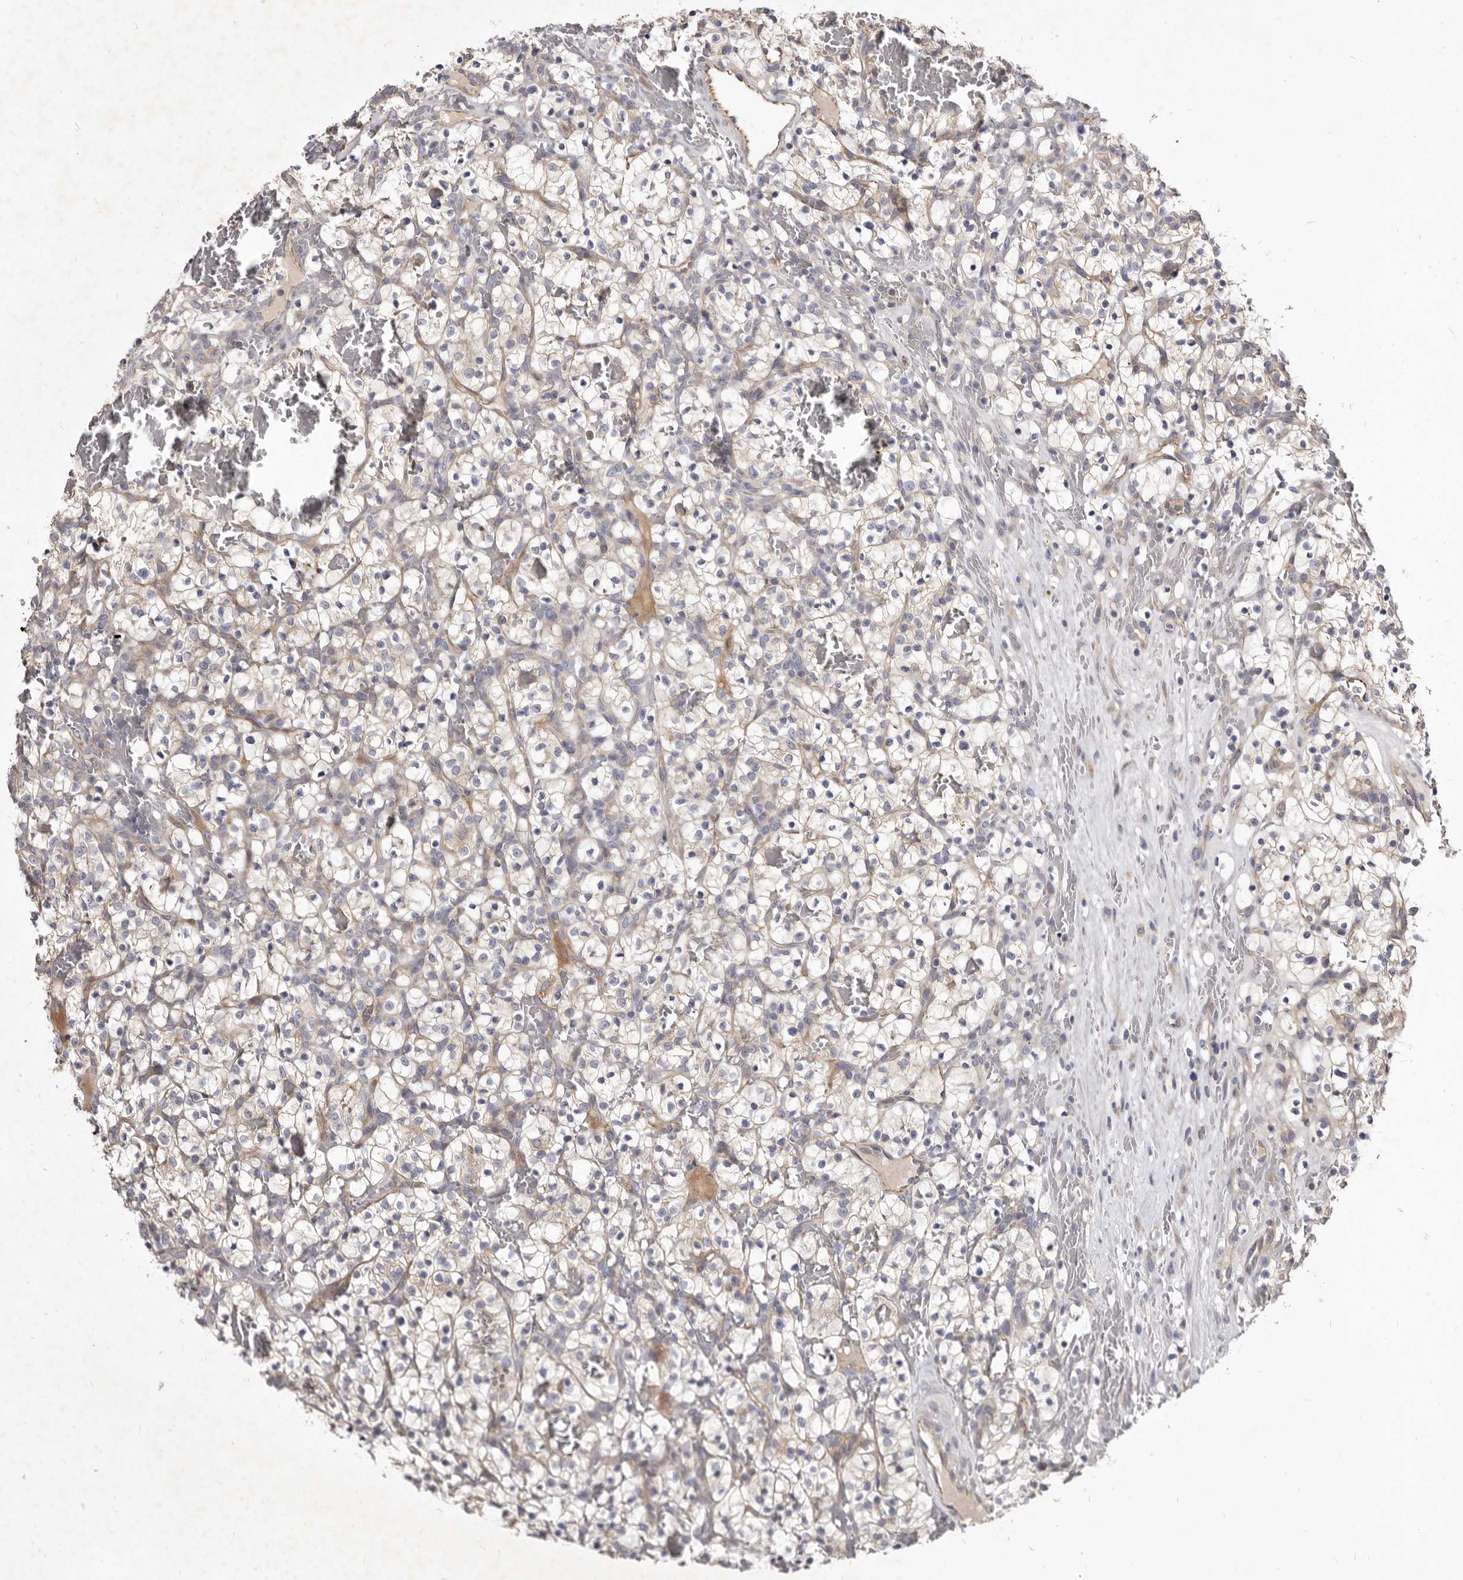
{"staining": {"intensity": "weak", "quantity": ">75%", "location": "cytoplasmic/membranous"}, "tissue": "renal cancer", "cell_type": "Tumor cells", "image_type": "cancer", "snomed": [{"axis": "morphology", "description": "Adenocarcinoma, NOS"}, {"axis": "topography", "description": "Kidney"}], "caption": "A low amount of weak cytoplasmic/membranous expression is seen in approximately >75% of tumor cells in renal adenocarcinoma tissue.", "gene": "FAS", "patient": {"sex": "female", "age": 57}}